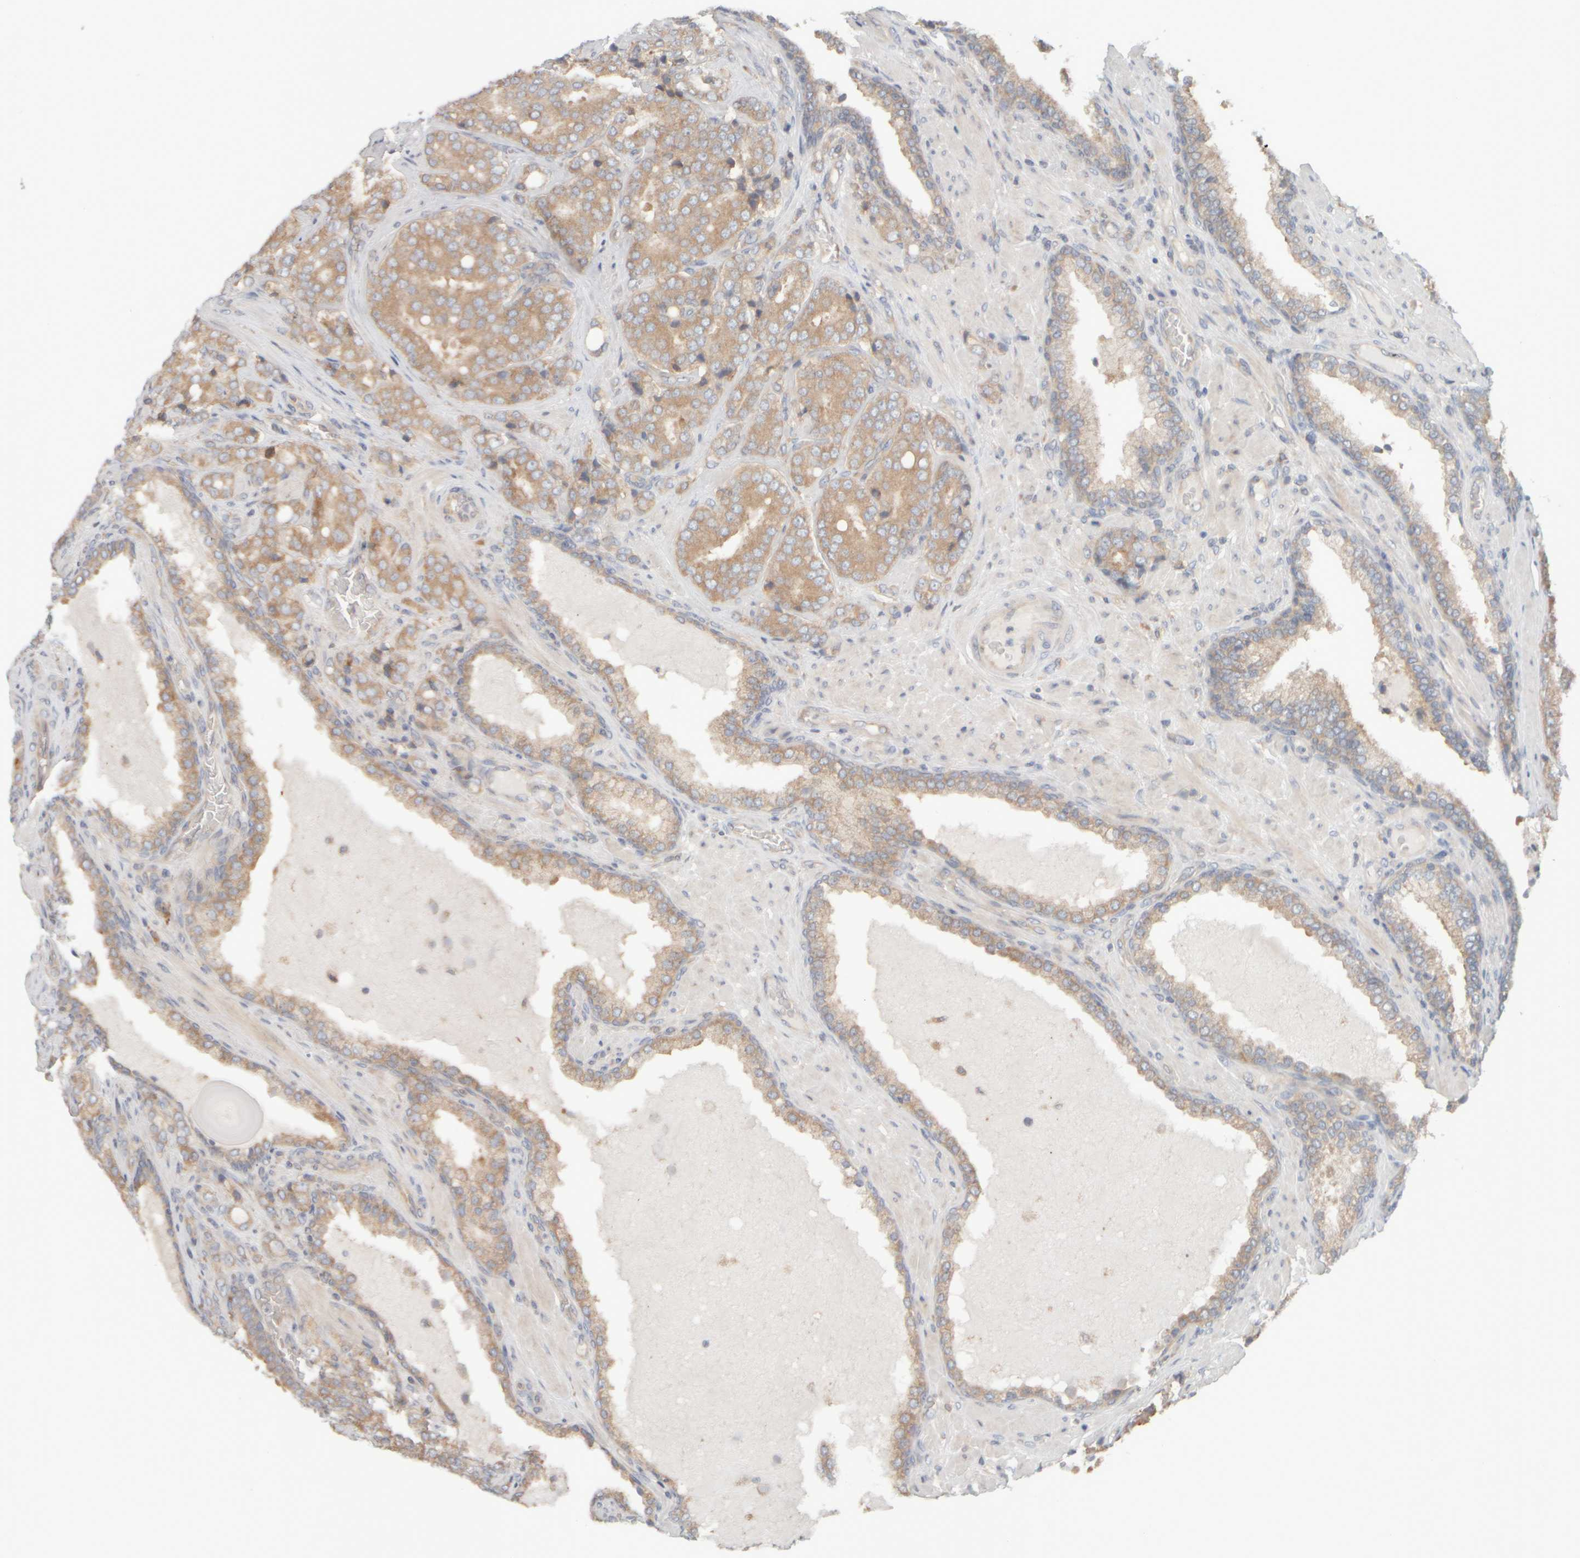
{"staining": {"intensity": "moderate", "quantity": ">75%", "location": "cytoplasmic/membranous"}, "tissue": "prostate cancer", "cell_type": "Tumor cells", "image_type": "cancer", "snomed": [{"axis": "morphology", "description": "Adenocarcinoma, High grade"}, {"axis": "topography", "description": "Prostate"}], "caption": "Immunohistochemical staining of prostate cancer displays medium levels of moderate cytoplasmic/membranous protein staining in about >75% of tumor cells.", "gene": "EIF2B3", "patient": {"sex": "male", "age": 50}}